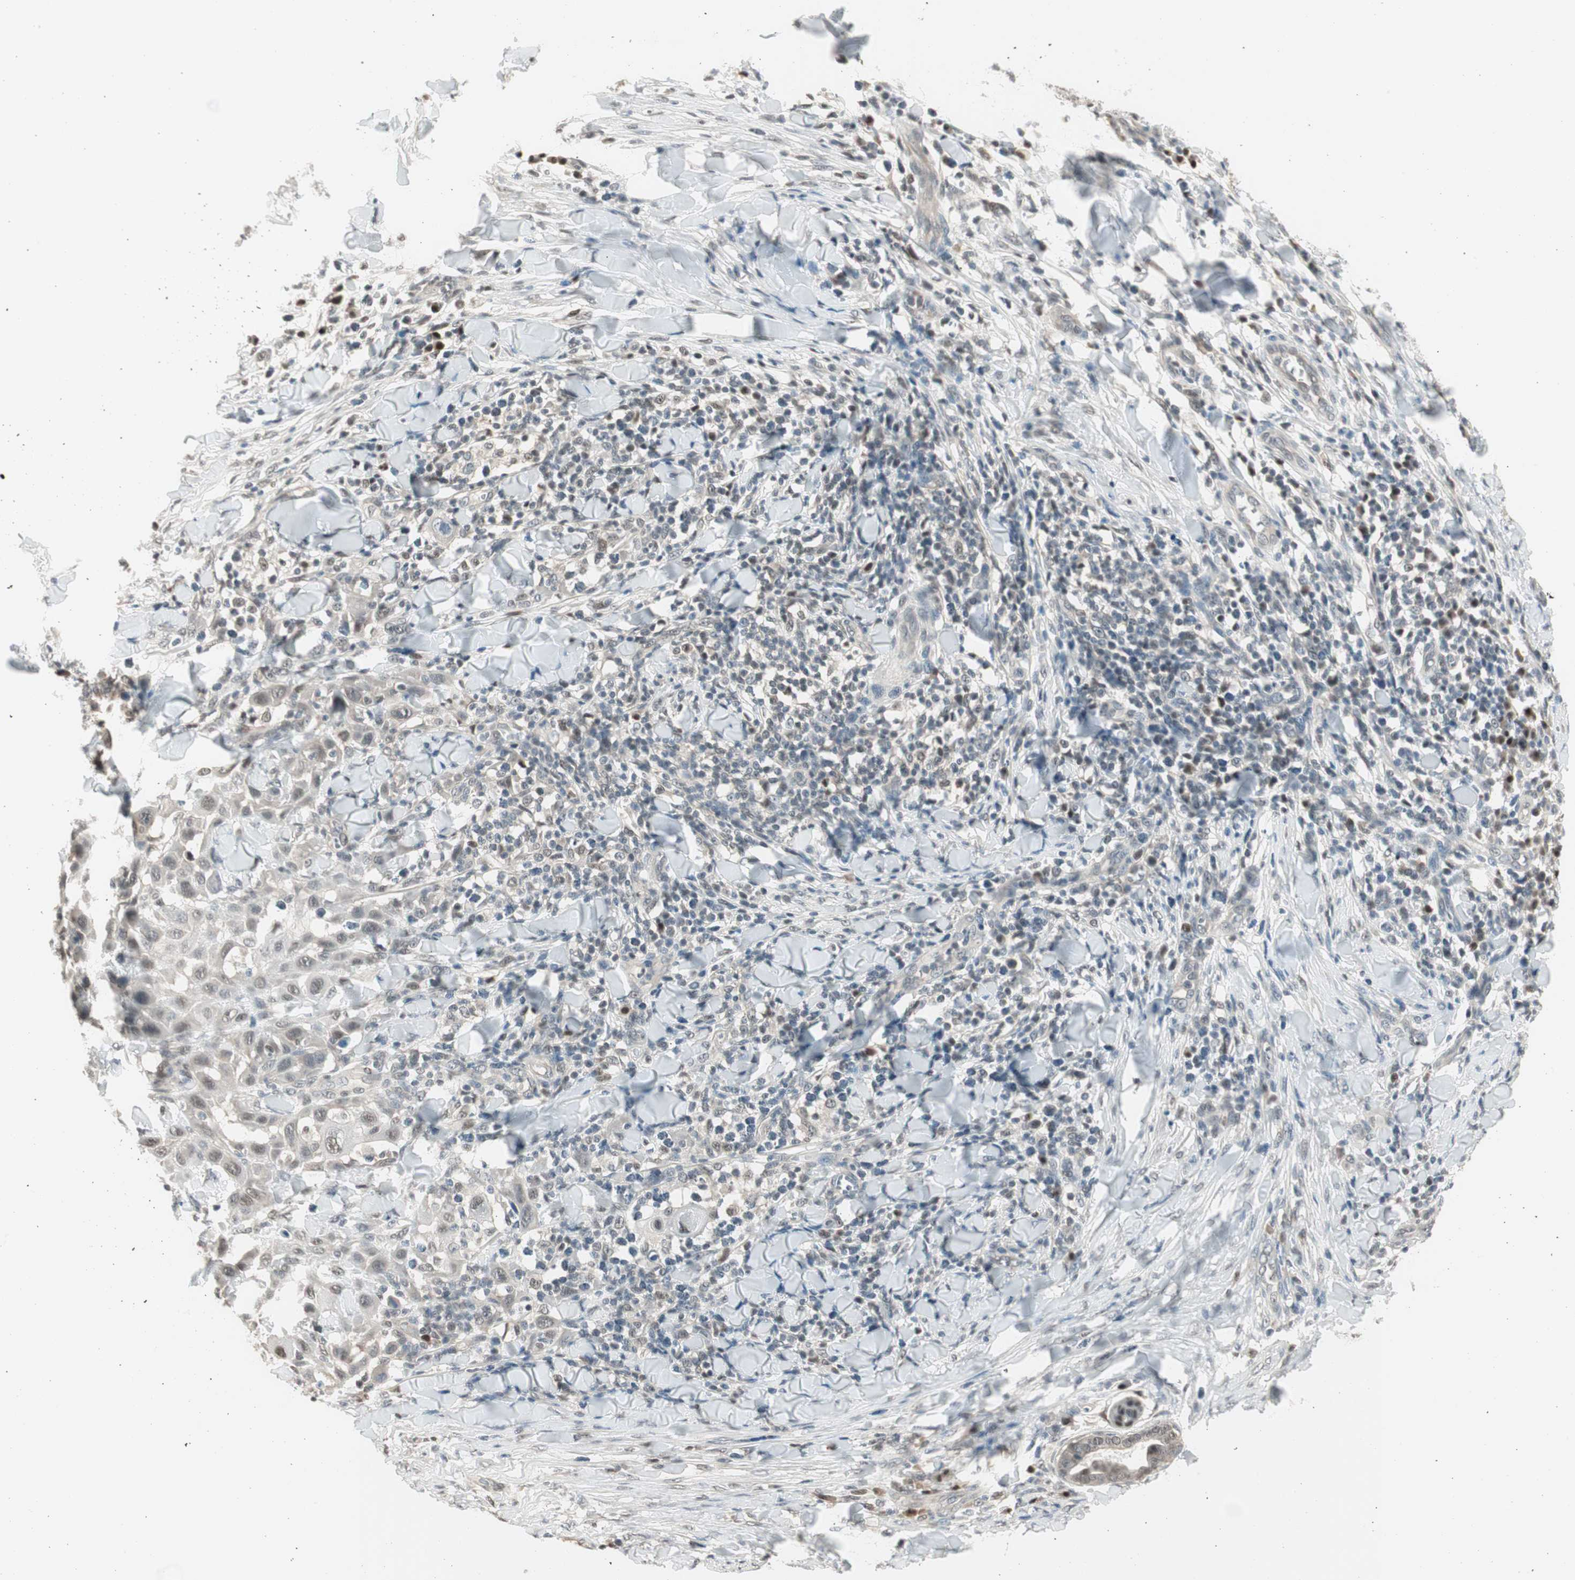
{"staining": {"intensity": "weak", "quantity": "25%-75%", "location": "nuclear"}, "tissue": "skin cancer", "cell_type": "Tumor cells", "image_type": "cancer", "snomed": [{"axis": "morphology", "description": "Squamous cell carcinoma, NOS"}, {"axis": "topography", "description": "Skin"}], "caption": "Squamous cell carcinoma (skin) tissue shows weak nuclear positivity in approximately 25%-75% of tumor cells The staining was performed using DAB (3,3'-diaminobenzidine) to visualize the protein expression in brown, while the nuclei were stained in blue with hematoxylin (Magnification: 20x).", "gene": "LONP2", "patient": {"sex": "male", "age": 24}}